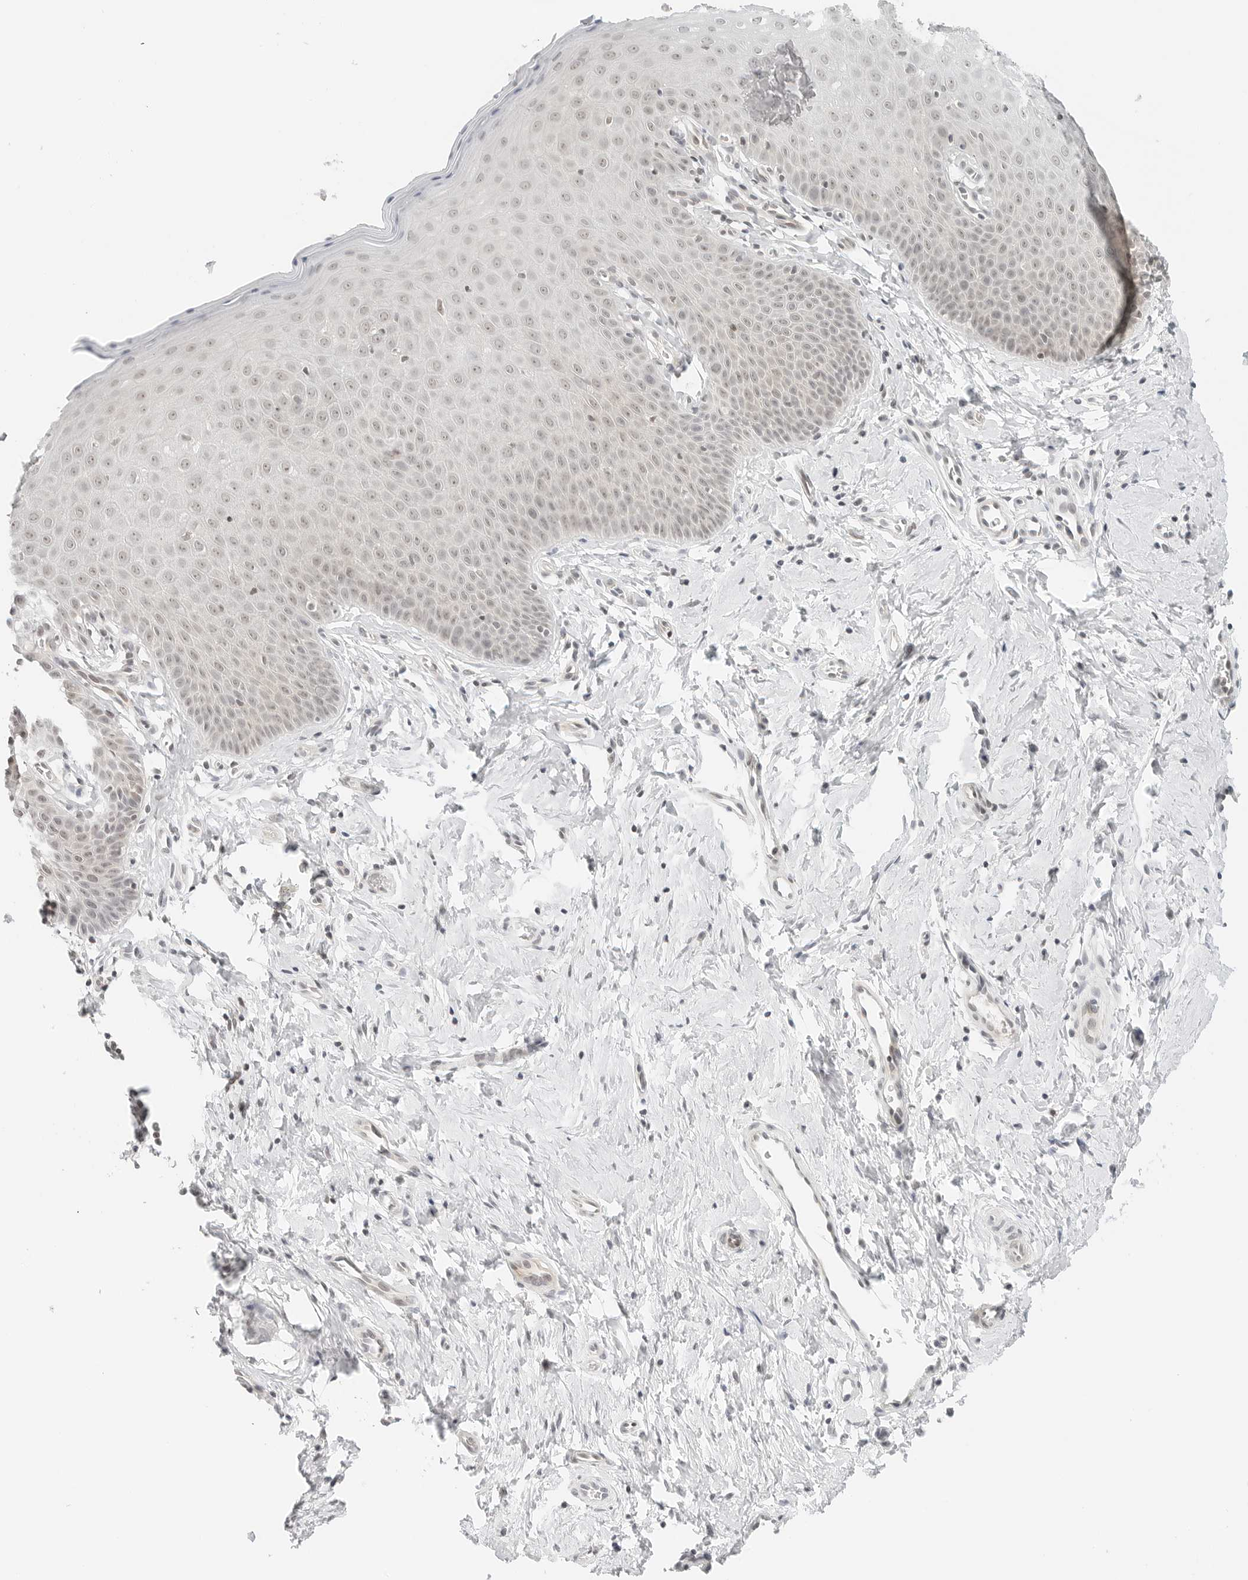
{"staining": {"intensity": "weak", "quantity": ">75%", "location": "nuclear"}, "tissue": "cervix", "cell_type": "Glandular cells", "image_type": "normal", "snomed": [{"axis": "morphology", "description": "Normal tissue, NOS"}, {"axis": "topography", "description": "Cervix"}], "caption": "Protein analysis of unremarkable cervix displays weak nuclear expression in about >75% of glandular cells.", "gene": "NEO1", "patient": {"sex": "female", "age": 36}}